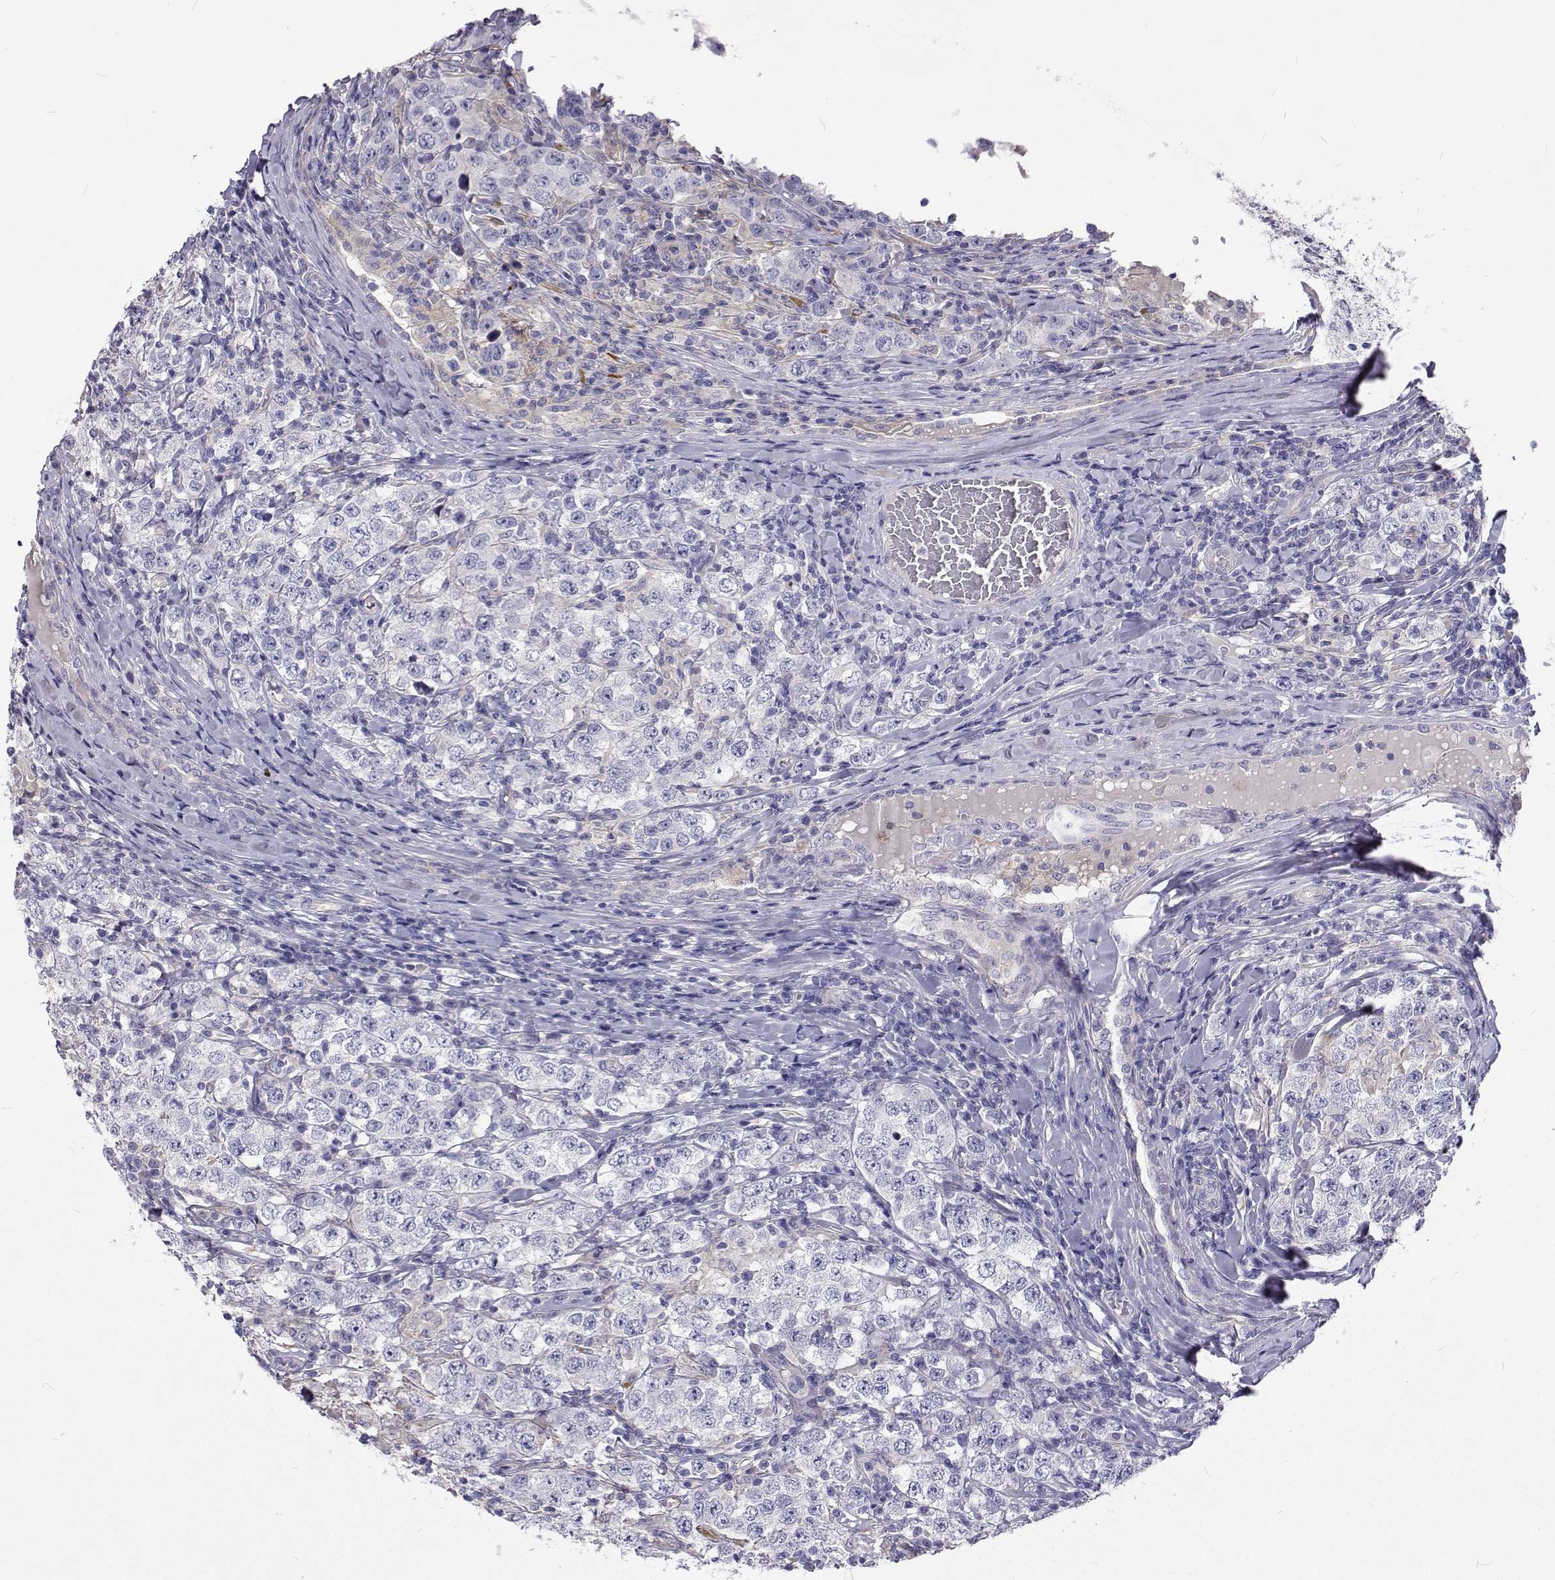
{"staining": {"intensity": "negative", "quantity": "none", "location": "none"}, "tissue": "testis cancer", "cell_type": "Tumor cells", "image_type": "cancer", "snomed": [{"axis": "morphology", "description": "Seminoma, NOS"}, {"axis": "morphology", "description": "Carcinoma, Embryonal, NOS"}, {"axis": "topography", "description": "Testis"}], "caption": "There is no significant positivity in tumor cells of testis cancer.", "gene": "LHFPL7", "patient": {"sex": "male", "age": 41}}